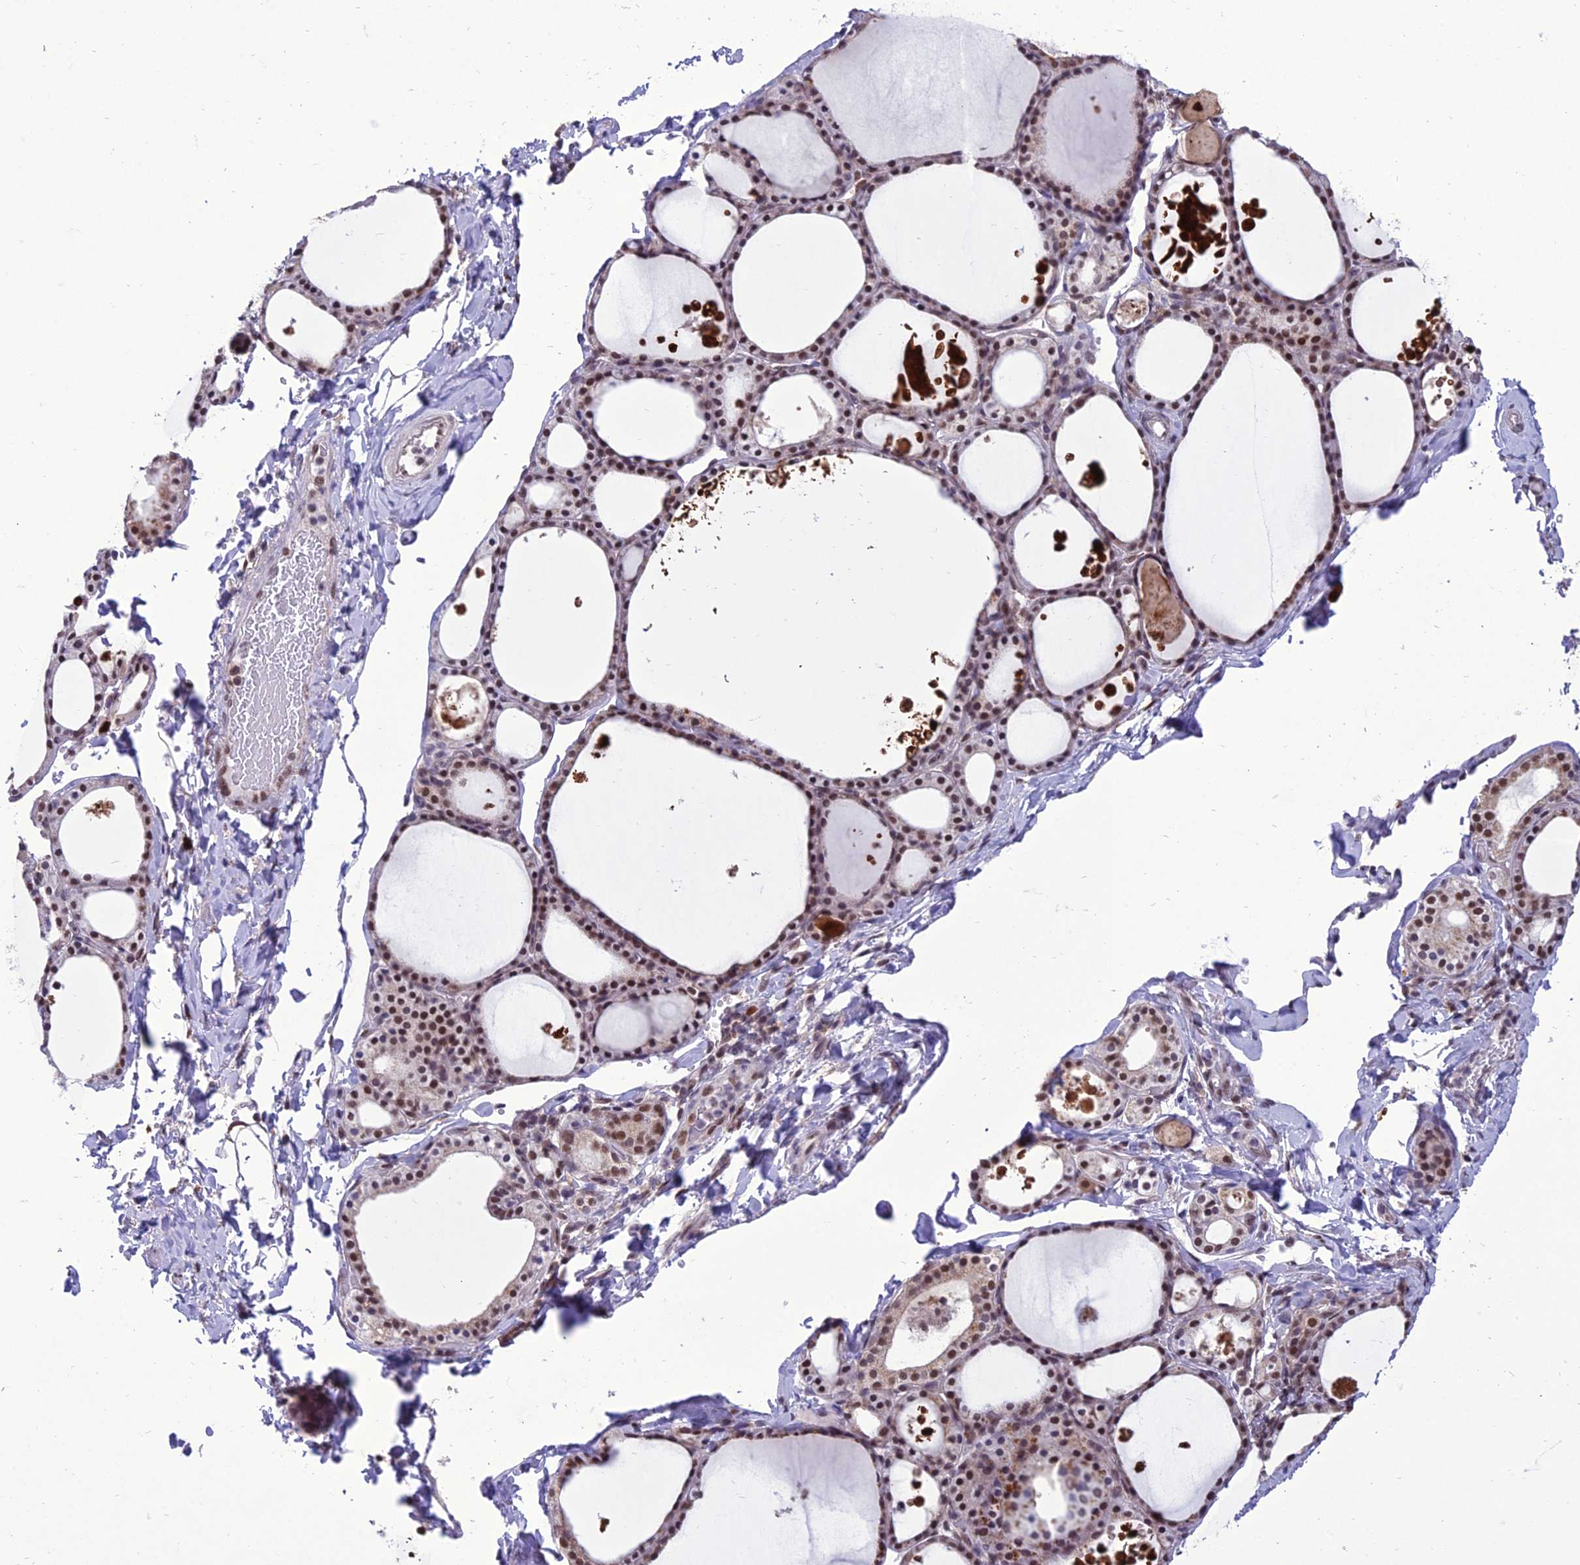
{"staining": {"intensity": "moderate", "quantity": ">75%", "location": "nuclear"}, "tissue": "thyroid gland", "cell_type": "Glandular cells", "image_type": "normal", "snomed": [{"axis": "morphology", "description": "Normal tissue, NOS"}, {"axis": "topography", "description": "Thyroid gland"}], "caption": "A high-resolution image shows immunohistochemistry staining of normal thyroid gland, which reveals moderate nuclear expression in approximately >75% of glandular cells. (IHC, brightfield microscopy, high magnification).", "gene": "RANBP3", "patient": {"sex": "male", "age": 56}}